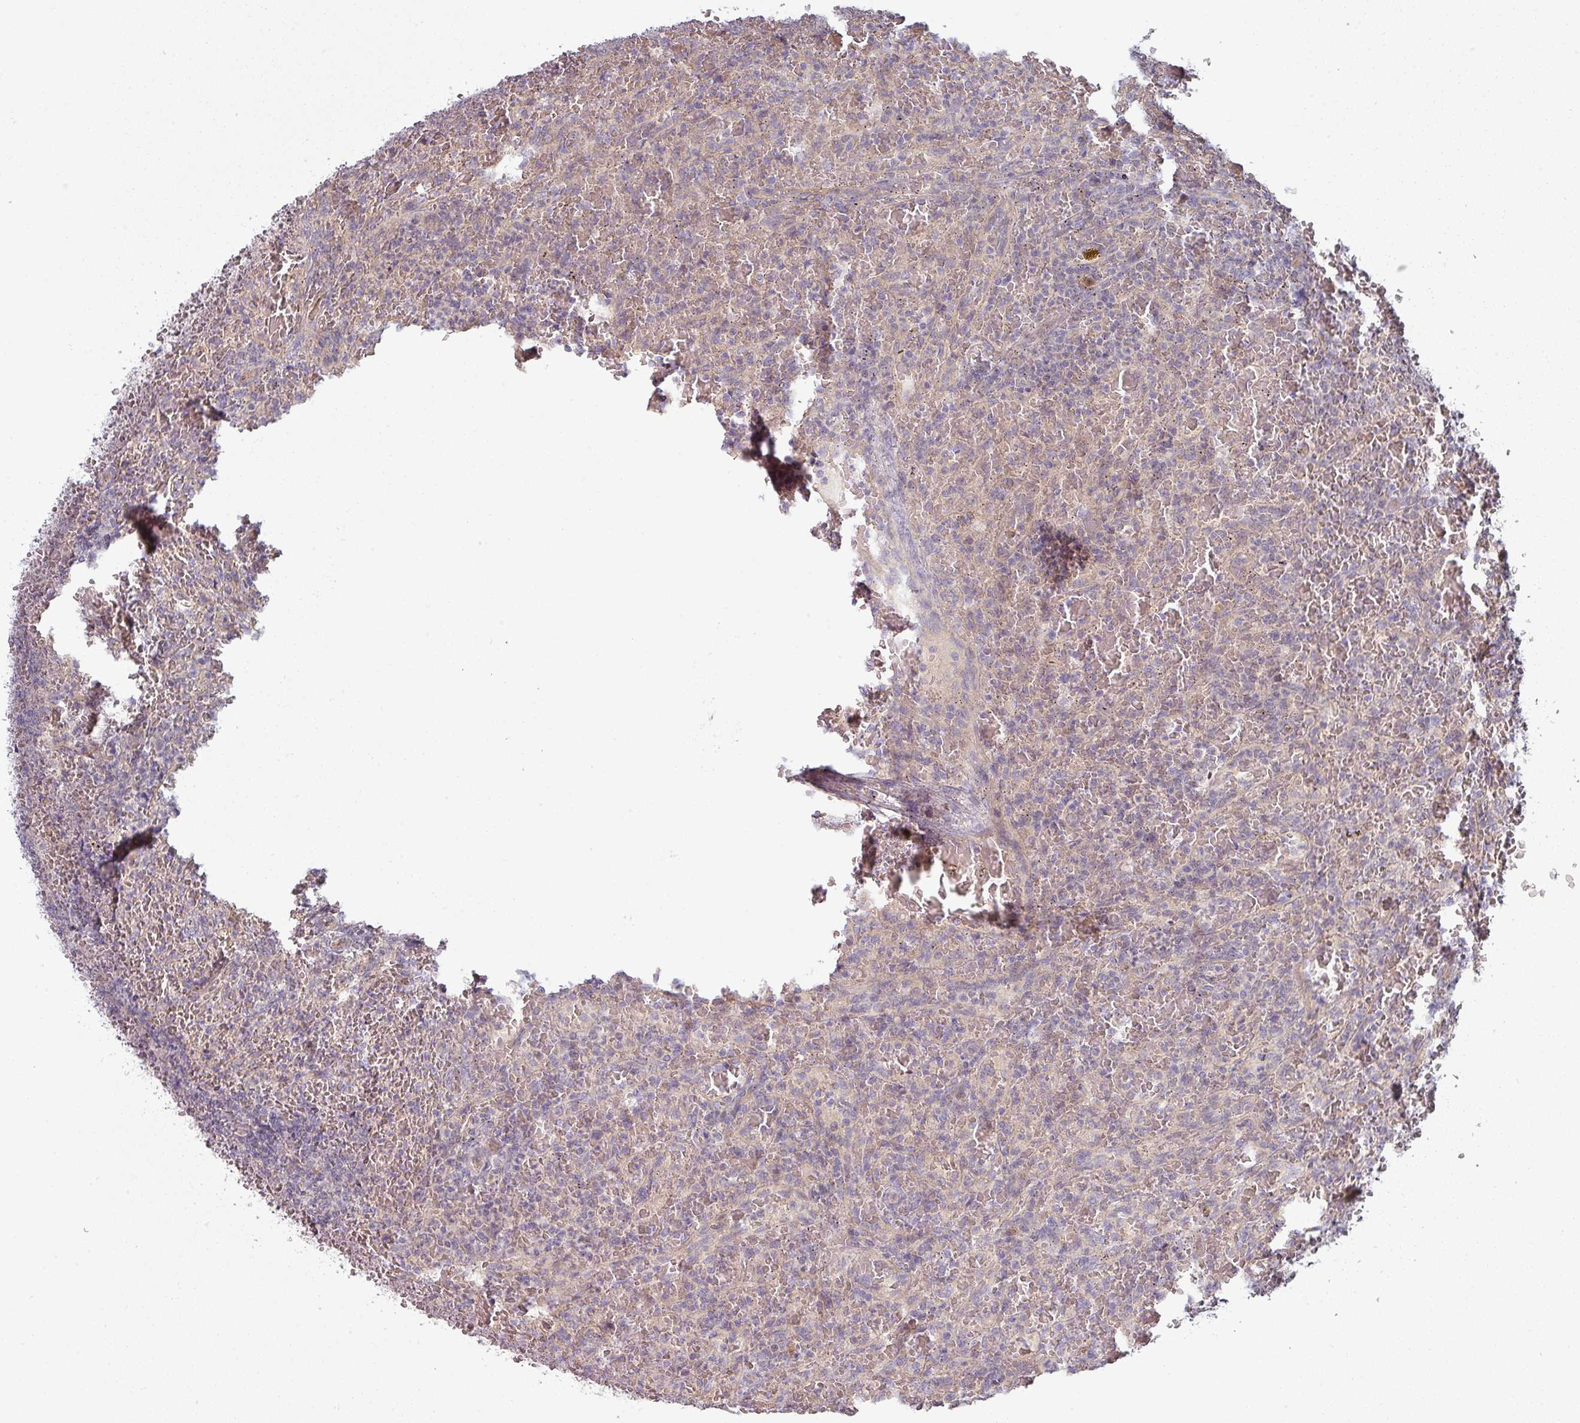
{"staining": {"intensity": "negative", "quantity": "none", "location": "none"}, "tissue": "lymphoma", "cell_type": "Tumor cells", "image_type": "cancer", "snomed": [{"axis": "morphology", "description": "Malignant lymphoma, non-Hodgkin's type, Low grade"}, {"axis": "topography", "description": "Spleen"}], "caption": "Immunohistochemical staining of human lymphoma exhibits no significant staining in tumor cells. Brightfield microscopy of immunohistochemistry (IHC) stained with DAB (3,3'-diaminobenzidine) (brown) and hematoxylin (blue), captured at high magnification.", "gene": "PLEKHJ1", "patient": {"sex": "female", "age": 64}}